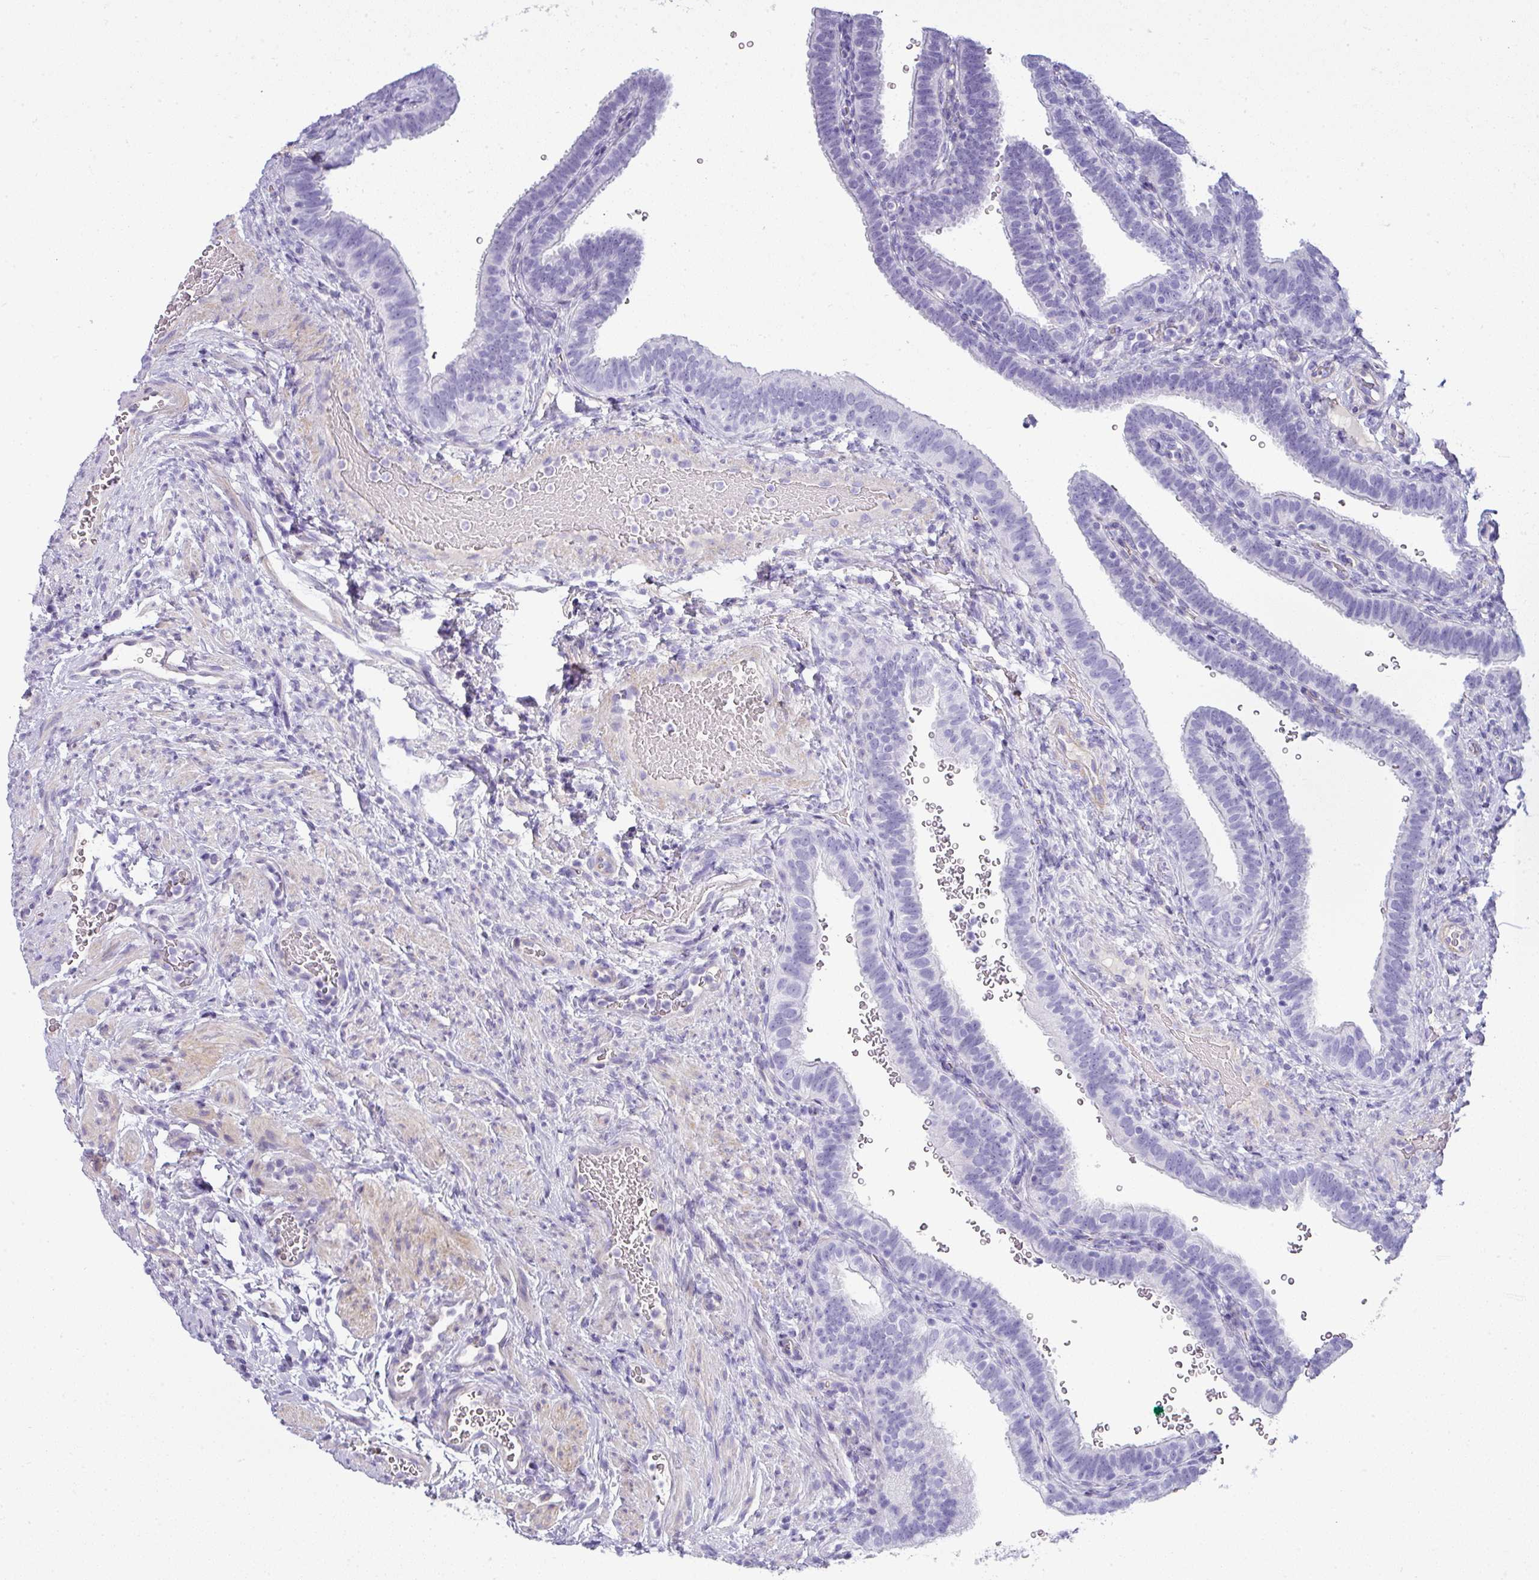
{"staining": {"intensity": "negative", "quantity": "none", "location": "none"}, "tissue": "fallopian tube", "cell_type": "Glandular cells", "image_type": "normal", "snomed": [{"axis": "morphology", "description": "Normal tissue, NOS"}, {"axis": "topography", "description": "Fallopian tube"}], "caption": "Benign fallopian tube was stained to show a protein in brown. There is no significant positivity in glandular cells. Nuclei are stained in blue.", "gene": "VCX2", "patient": {"sex": "female", "age": 41}}